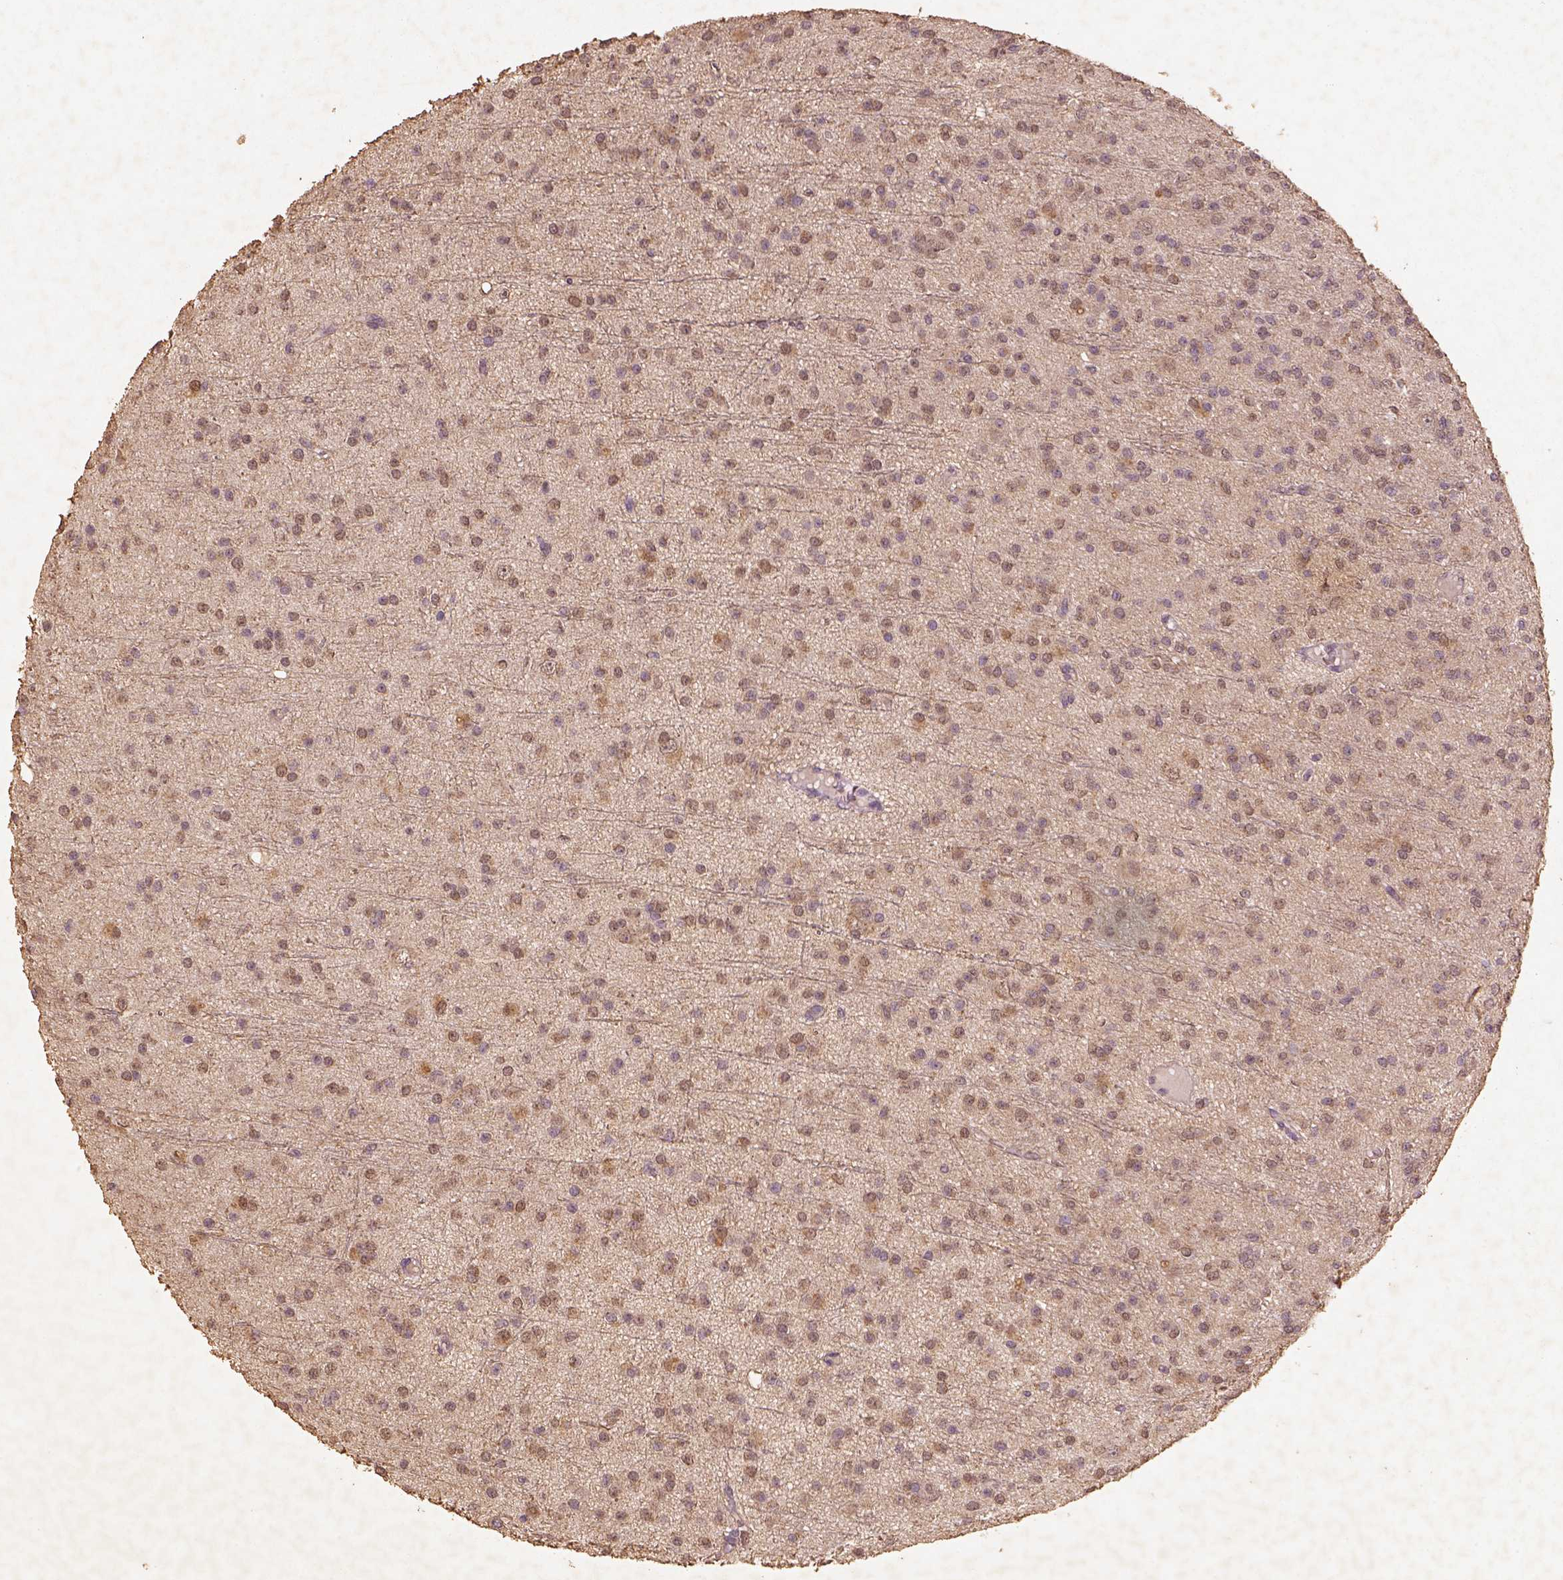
{"staining": {"intensity": "weak", "quantity": "25%-75%", "location": "cytoplasmic/membranous"}, "tissue": "glioma", "cell_type": "Tumor cells", "image_type": "cancer", "snomed": [{"axis": "morphology", "description": "Glioma, malignant, Low grade"}, {"axis": "topography", "description": "Brain"}], "caption": "Tumor cells demonstrate low levels of weak cytoplasmic/membranous positivity in about 25%-75% of cells in malignant low-grade glioma.", "gene": "AP2B1", "patient": {"sex": "male", "age": 27}}